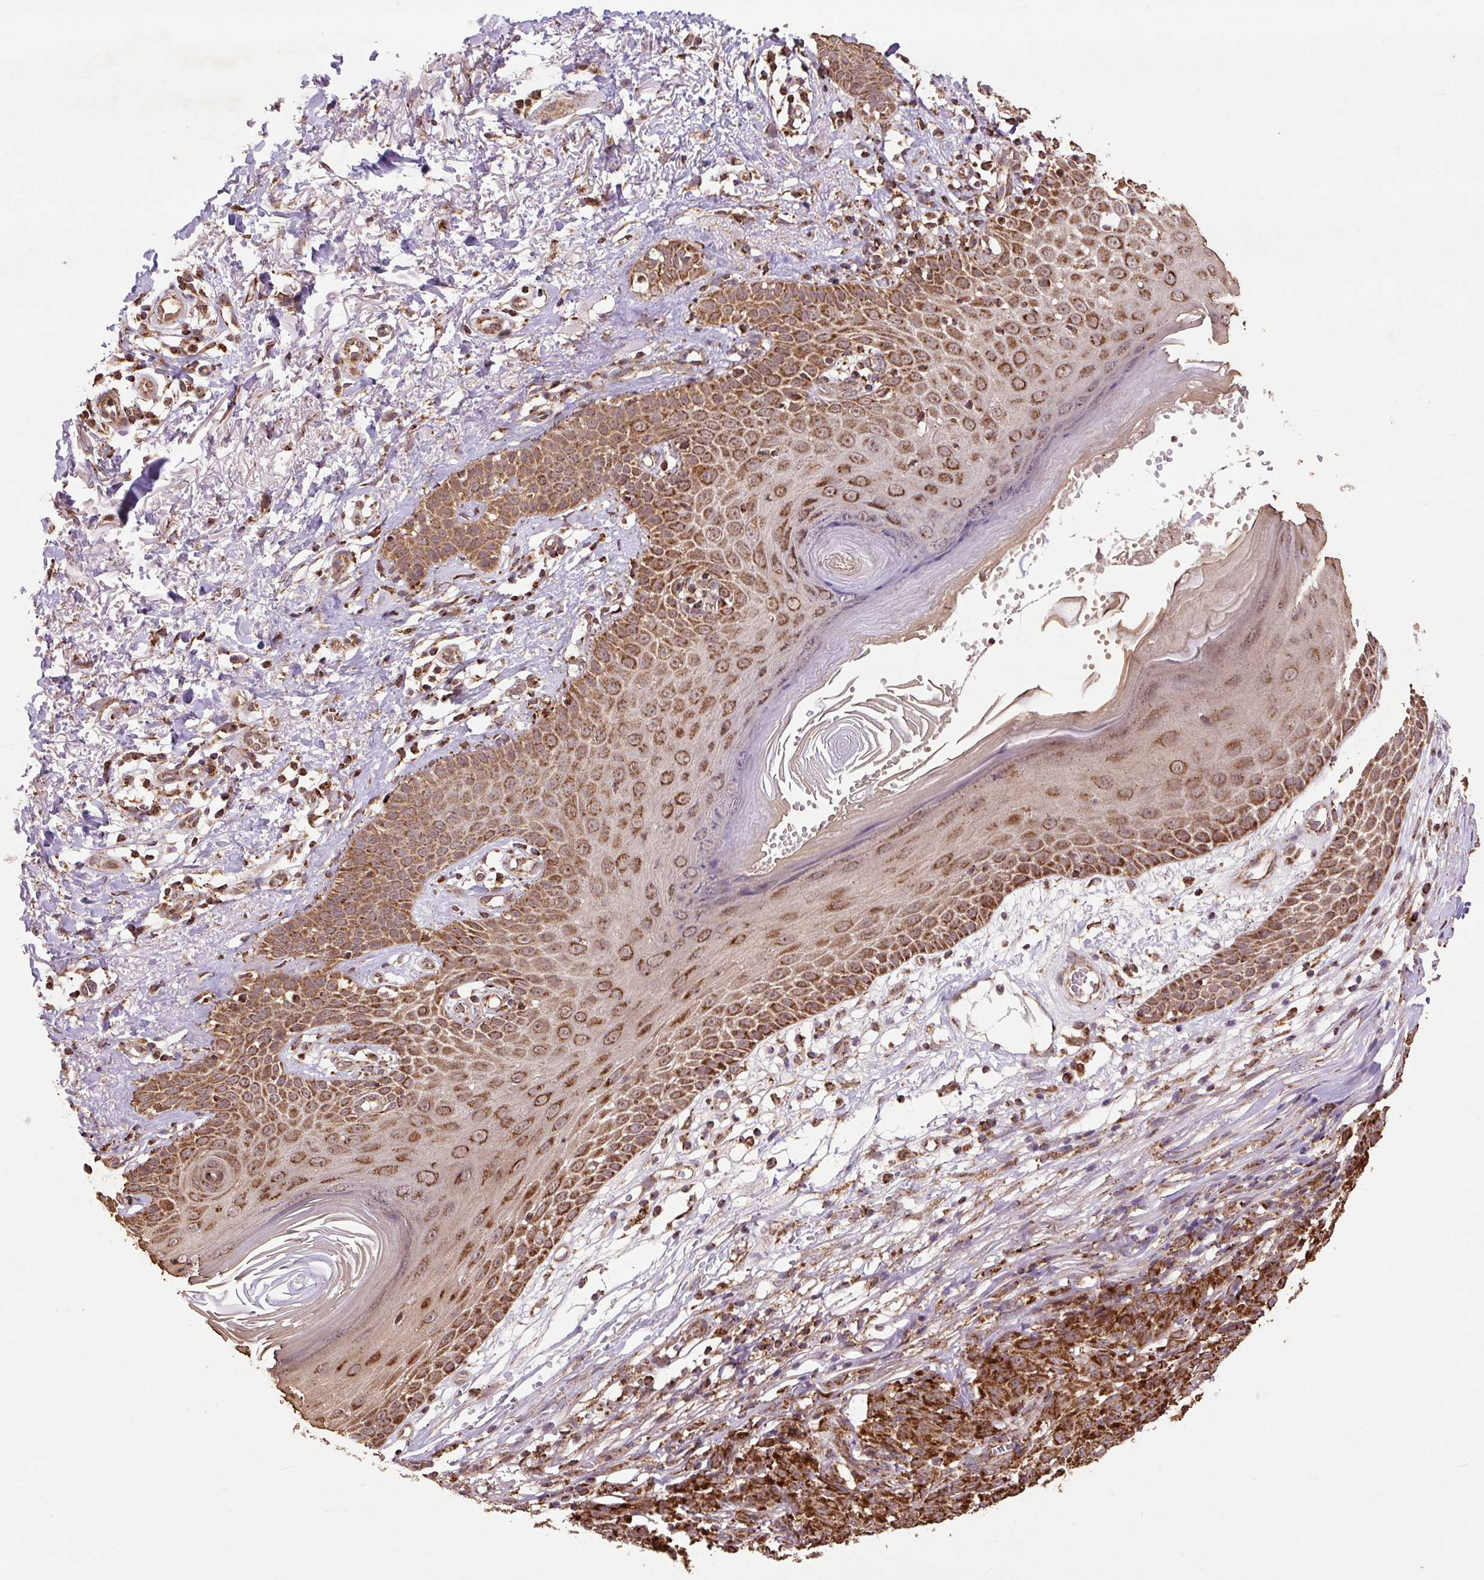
{"staining": {"intensity": "strong", "quantity": ">75%", "location": "cytoplasmic/membranous"}, "tissue": "melanoma", "cell_type": "Tumor cells", "image_type": "cancer", "snomed": [{"axis": "morphology", "description": "Malignant melanoma, NOS"}, {"axis": "topography", "description": "Skin"}], "caption": "DAB (3,3'-diaminobenzidine) immunohistochemical staining of malignant melanoma exhibits strong cytoplasmic/membranous protein staining in about >75% of tumor cells. The protein of interest is stained brown, and the nuclei are stained in blue (DAB IHC with brightfield microscopy, high magnification).", "gene": "ATP5F1A", "patient": {"sex": "female", "age": 82}}